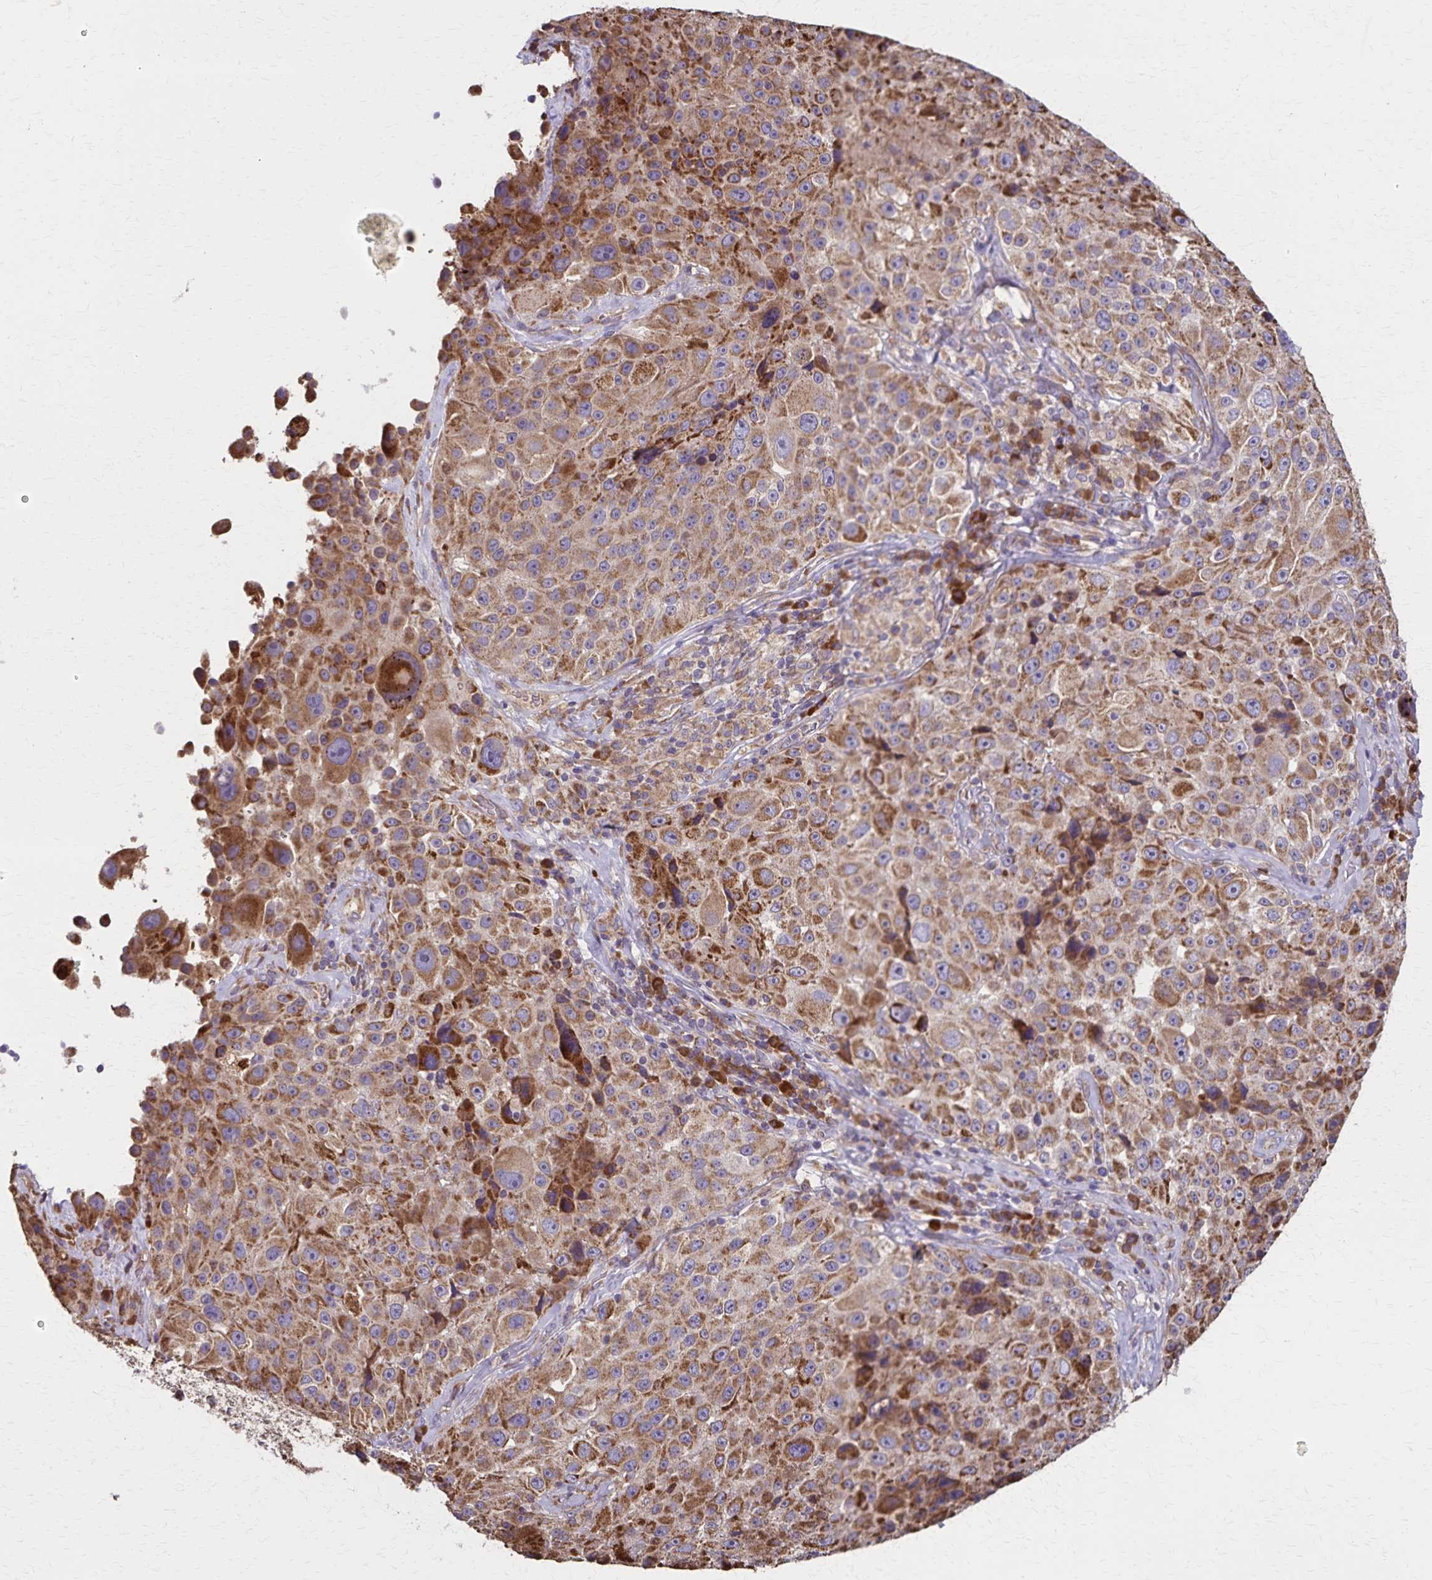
{"staining": {"intensity": "strong", "quantity": ">75%", "location": "cytoplasmic/membranous"}, "tissue": "melanoma", "cell_type": "Tumor cells", "image_type": "cancer", "snomed": [{"axis": "morphology", "description": "Malignant melanoma, Metastatic site"}, {"axis": "topography", "description": "Lymph node"}], "caption": "Malignant melanoma (metastatic site) stained with a protein marker shows strong staining in tumor cells.", "gene": "RNF10", "patient": {"sex": "male", "age": 62}}